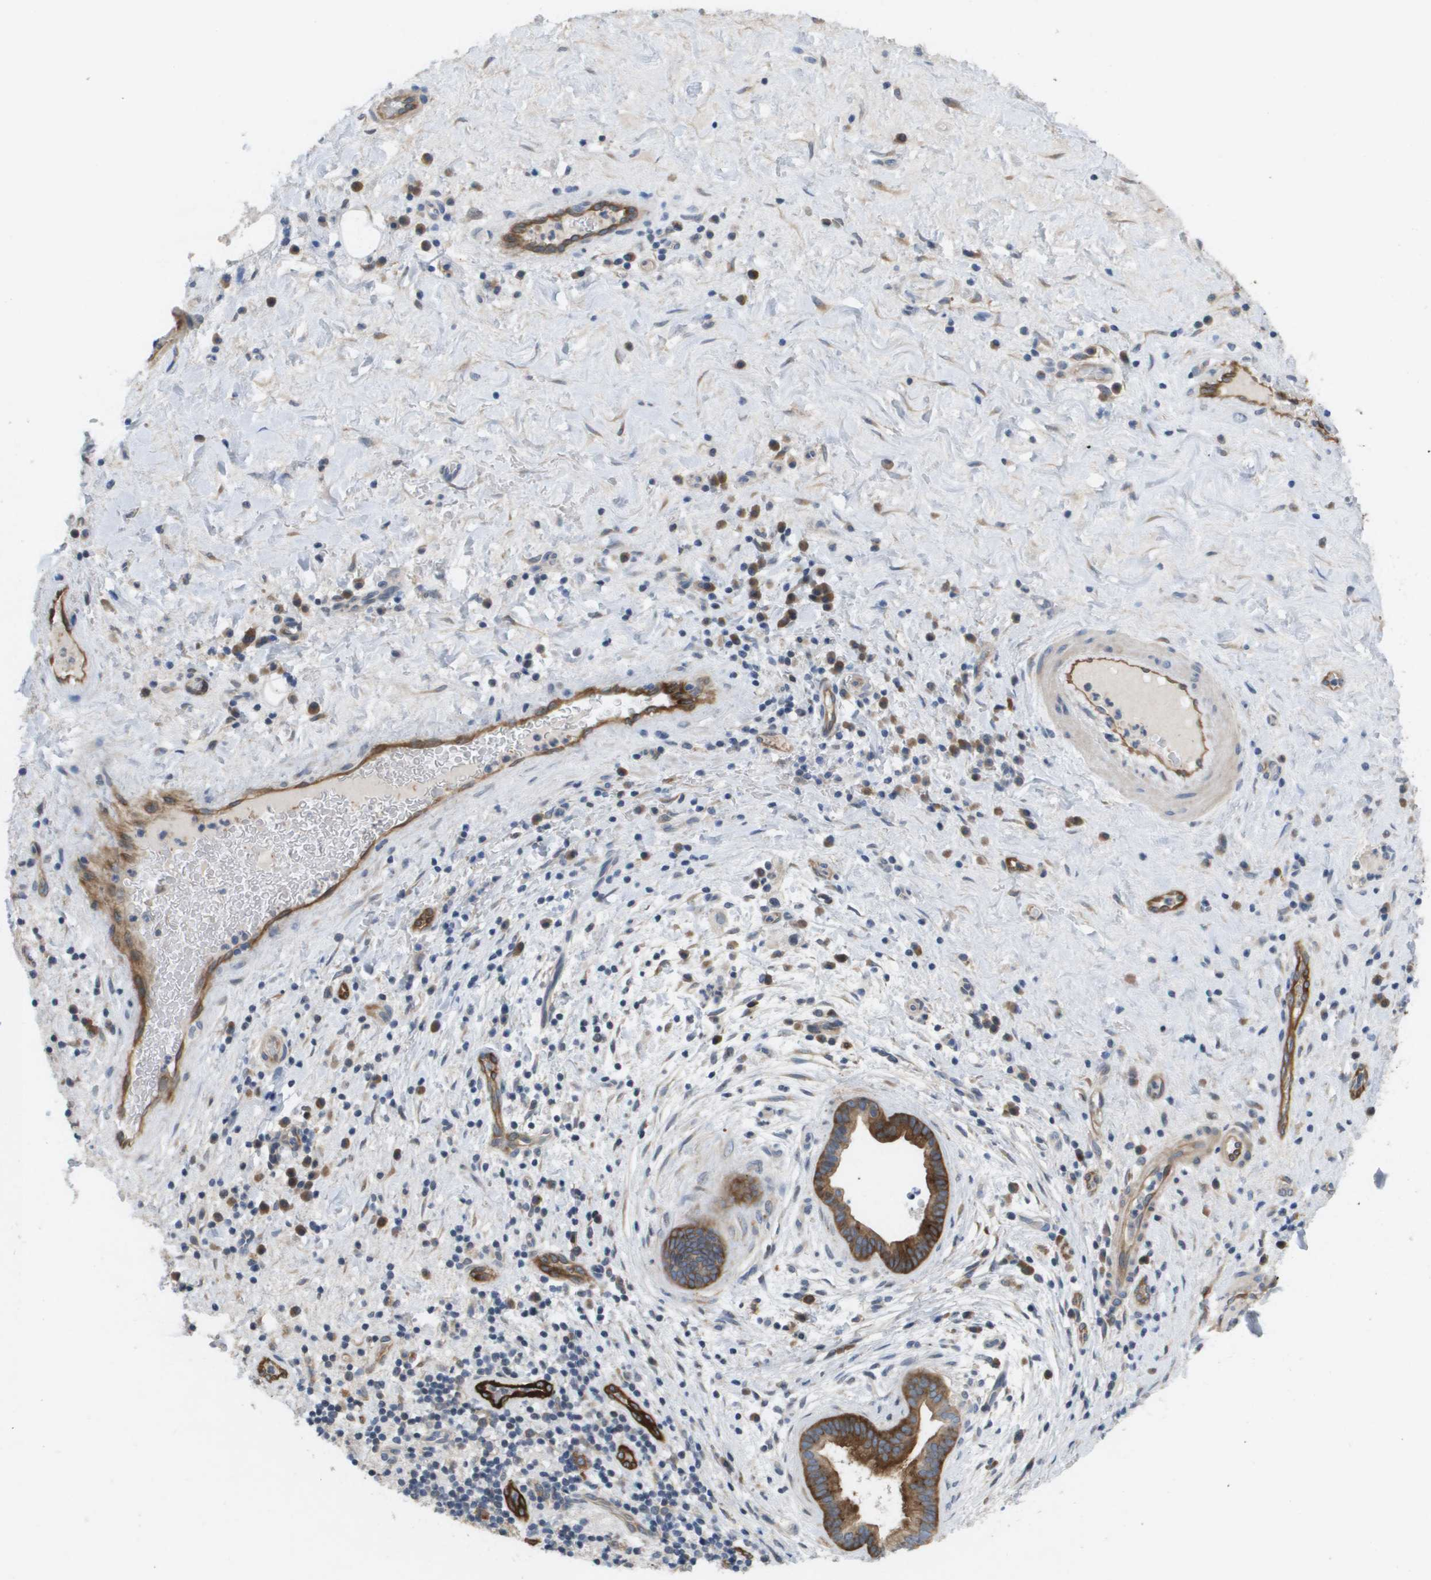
{"staining": {"intensity": "strong", "quantity": ">75%", "location": "cytoplasmic/membranous"}, "tissue": "liver cancer", "cell_type": "Tumor cells", "image_type": "cancer", "snomed": [{"axis": "morphology", "description": "Cholangiocarcinoma"}, {"axis": "topography", "description": "Liver"}], "caption": "Brown immunohistochemical staining in human cholangiocarcinoma (liver) shows strong cytoplasmic/membranous expression in about >75% of tumor cells.", "gene": "MARCHF8", "patient": {"sex": "female", "age": 38}}